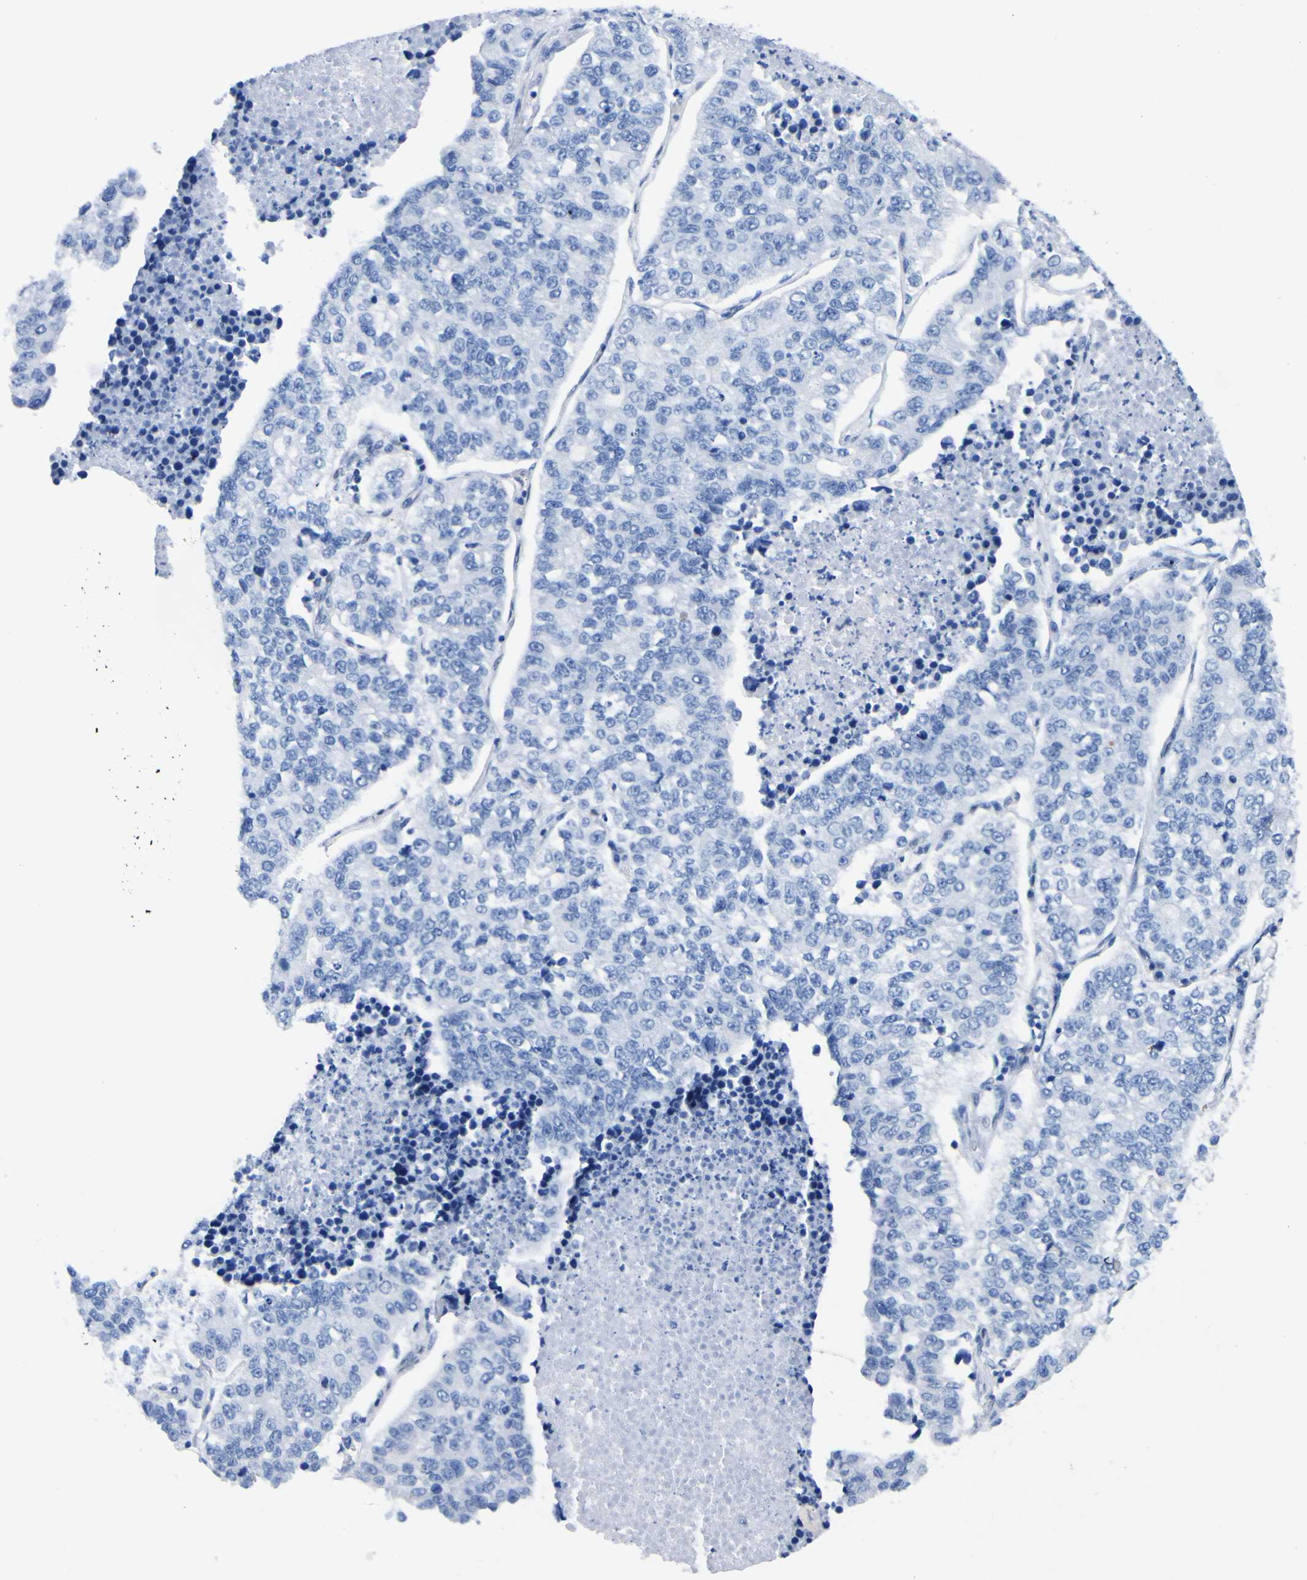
{"staining": {"intensity": "negative", "quantity": "none", "location": "none"}, "tissue": "lung cancer", "cell_type": "Tumor cells", "image_type": "cancer", "snomed": [{"axis": "morphology", "description": "Adenocarcinoma, NOS"}, {"axis": "topography", "description": "Lung"}], "caption": "IHC photomicrograph of human lung cancer stained for a protein (brown), which shows no positivity in tumor cells. The staining is performed using DAB brown chromogen with nuclei counter-stained in using hematoxylin.", "gene": "DACH1", "patient": {"sex": "male", "age": 49}}